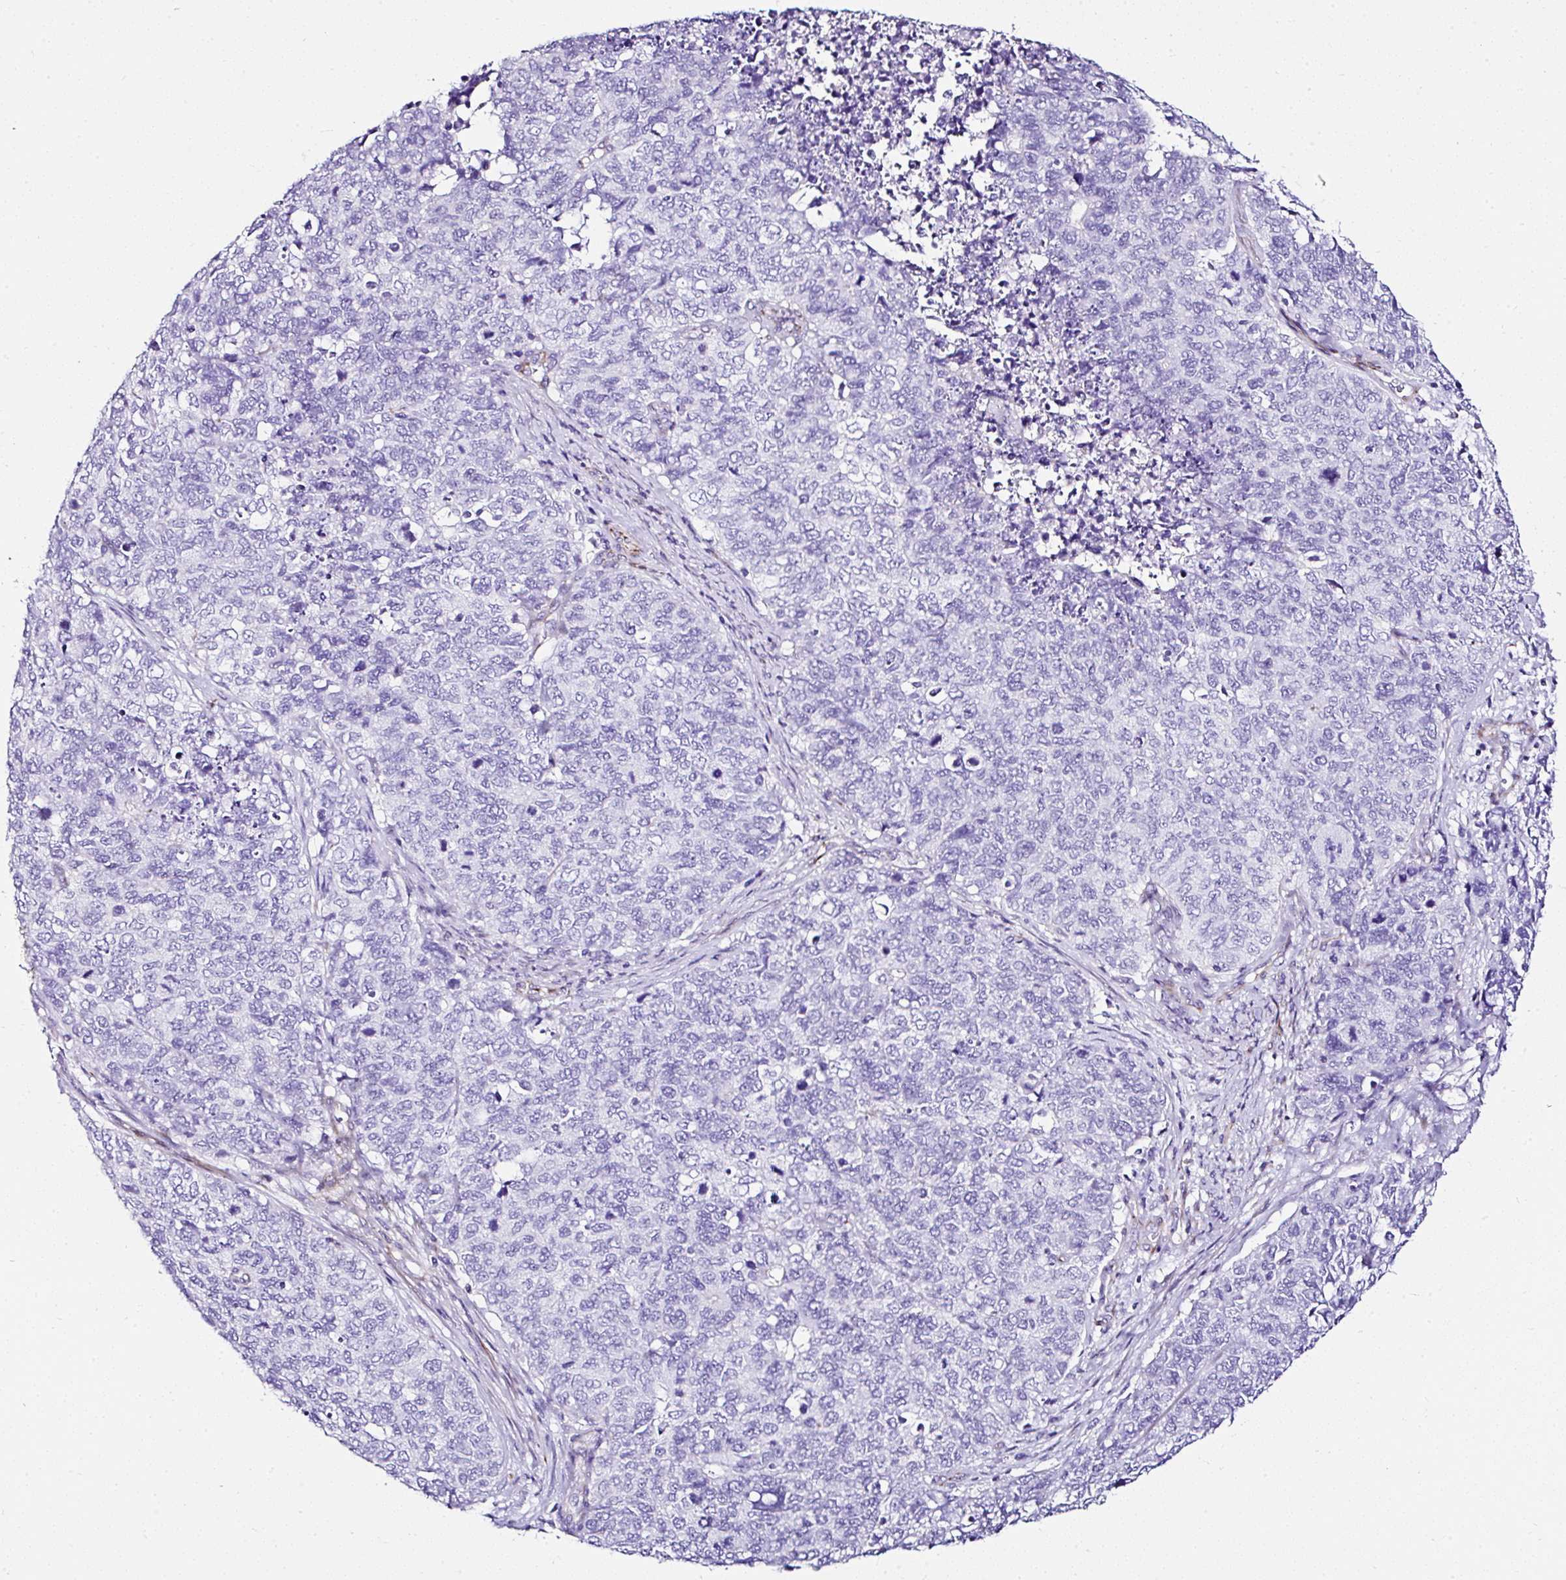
{"staining": {"intensity": "negative", "quantity": "none", "location": "none"}, "tissue": "cervical cancer", "cell_type": "Tumor cells", "image_type": "cancer", "snomed": [{"axis": "morphology", "description": "Adenocarcinoma, NOS"}, {"axis": "topography", "description": "Cervix"}], "caption": "DAB immunohistochemical staining of cervical cancer demonstrates no significant positivity in tumor cells.", "gene": "DEPDC5", "patient": {"sex": "female", "age": 63}}